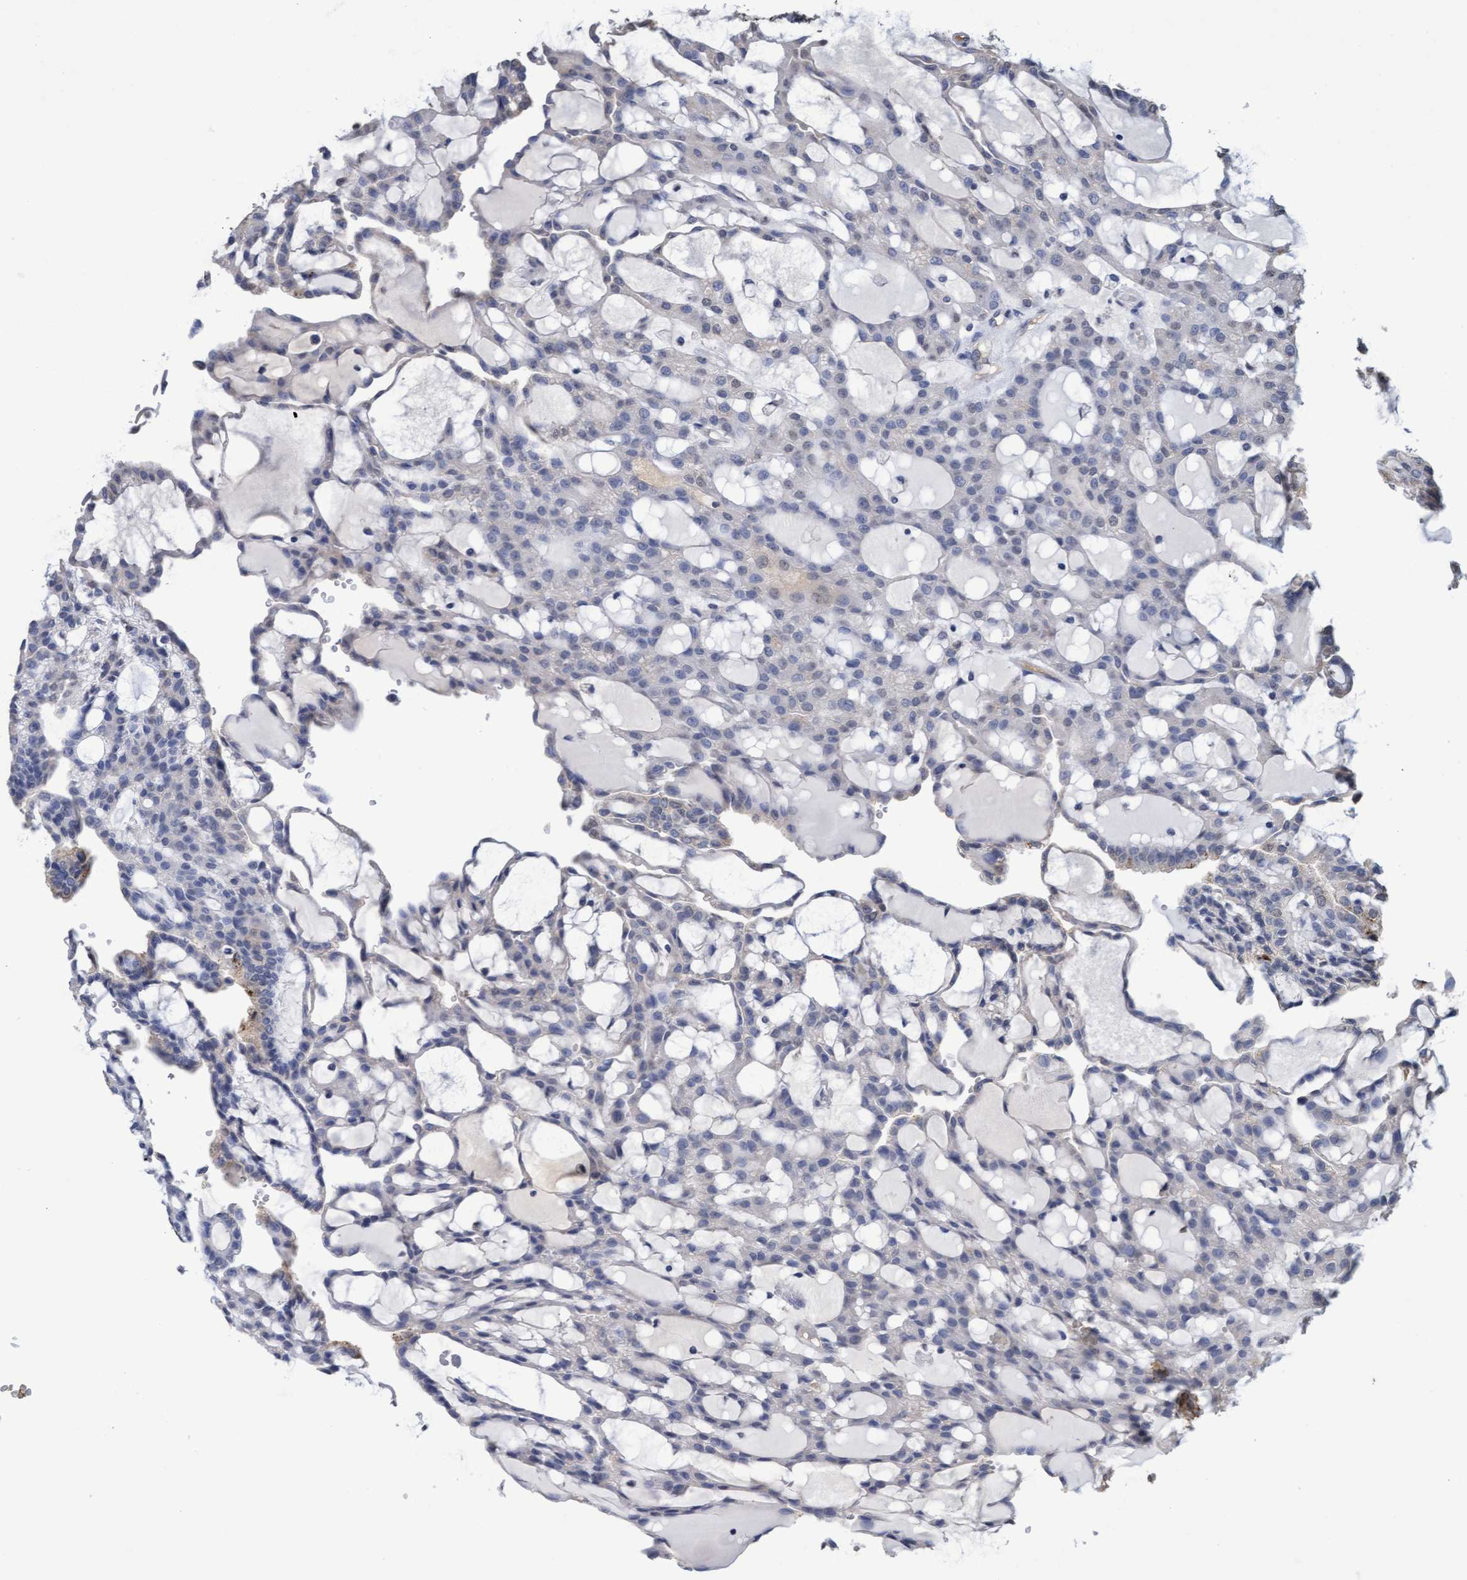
{"staining": {"intensity": "negative", "quantity": "none", "location": "none"}, "tissue": "renal cancer", "cell_type": "Tumor cells", "image_type": "cancer", "snomed": [{"axis": "morphology", "description": "Adenocarcinoma, NOS"}, {"axis": "topography", "description": "Kidney"}], "caption": "There is no significant staining in tumor cells of renal adenocarcinoma. (DAB (3,3'-diaminobenzidine) IHC, high magnification).", "gene": "GPR39", "patient": {"sex": "male", "age": 63}}